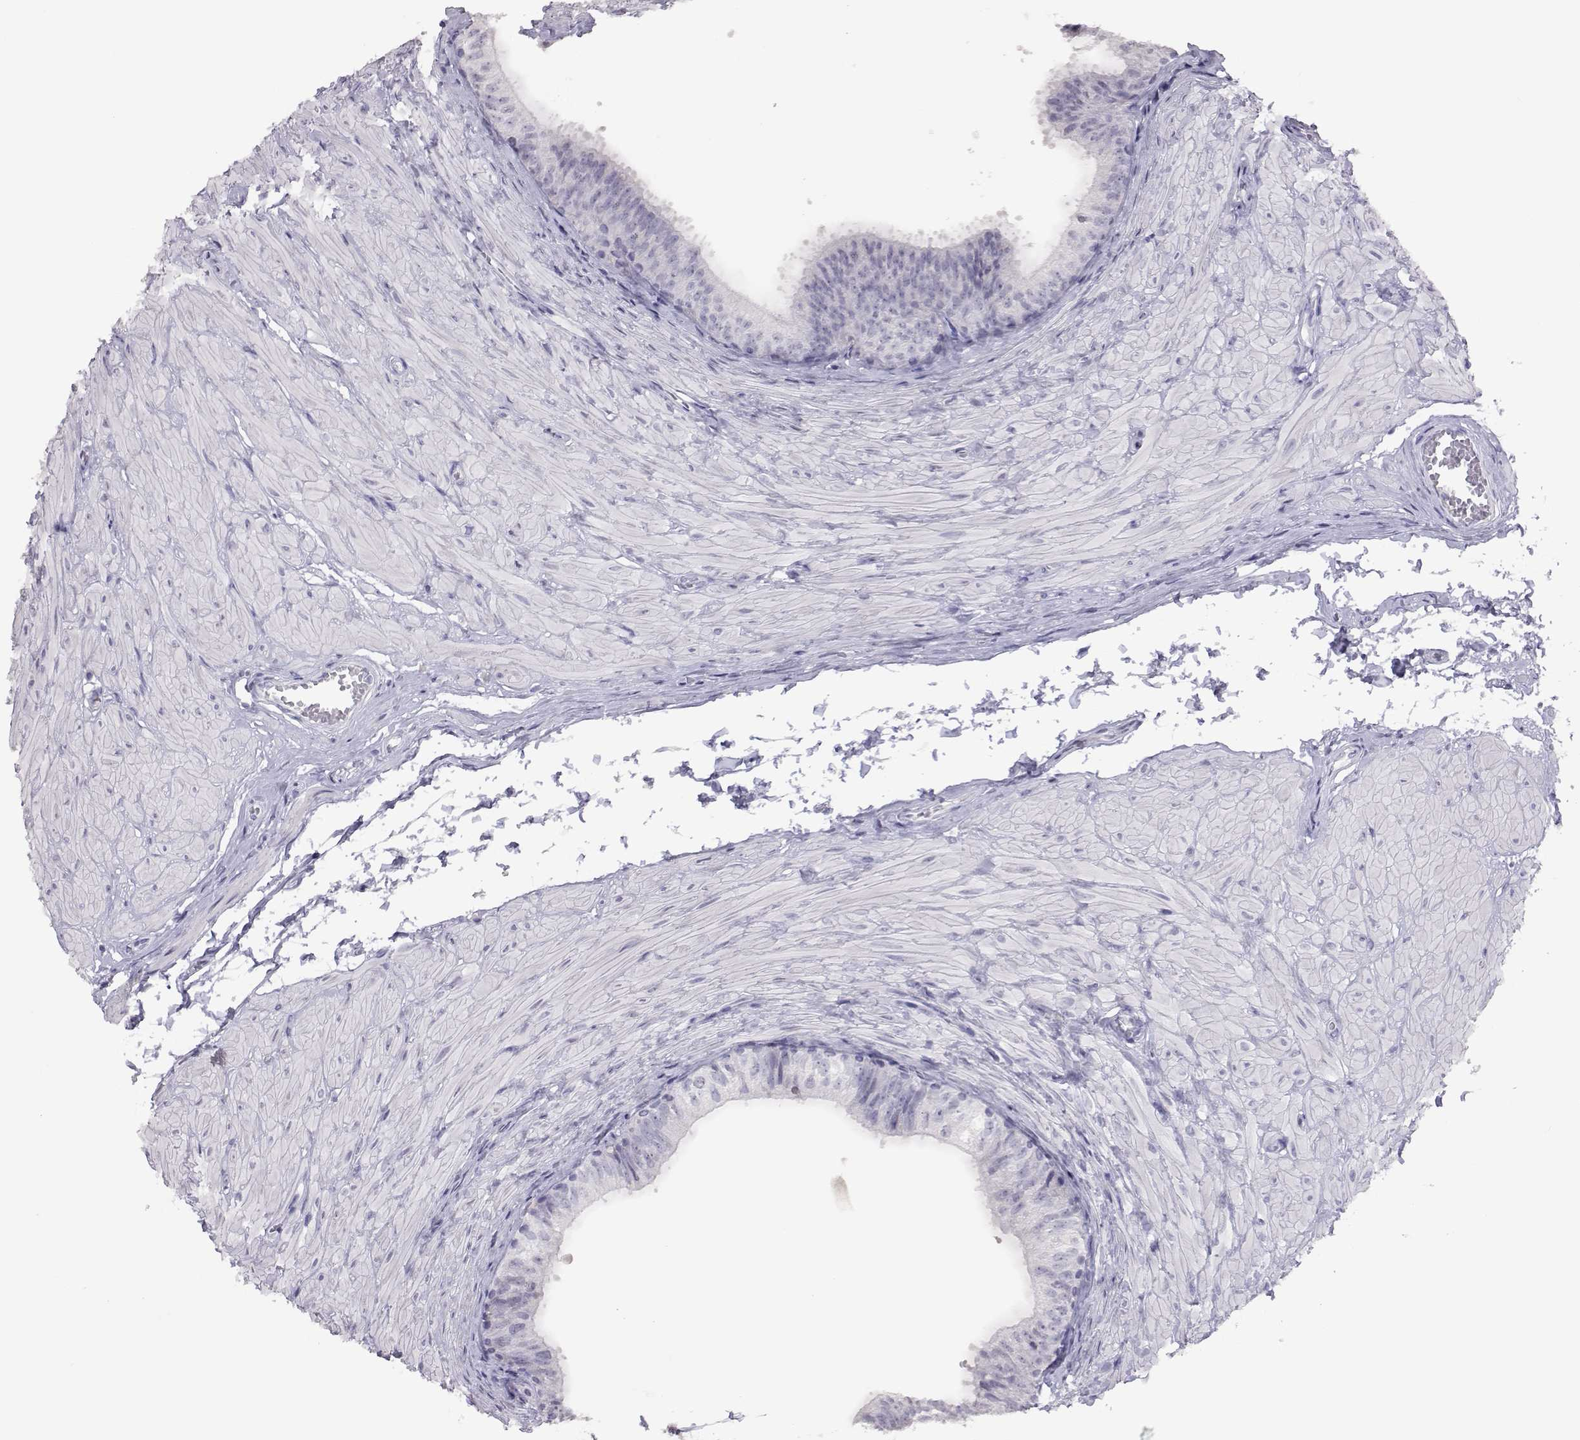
{"staining": {"intensity": "negative", "quantity": "none", "location": "none"}, "tissue": "epididymis", "cell_type": "Glandular cells", "image_type": "normal", "snomed": [{"axis": "morphology", "description": "Normal tissue, NOS"}, {"axis": "topography", "description": "Epididymis"}, {"axis": "topography", "description": "Vas deferens"}], "caption": "Glandular cells show no significant positivity in normal epididymis. Nuclei are stained in blue.", "gene": "PMCH", "patient": {"sex": "male", "age": 23}}